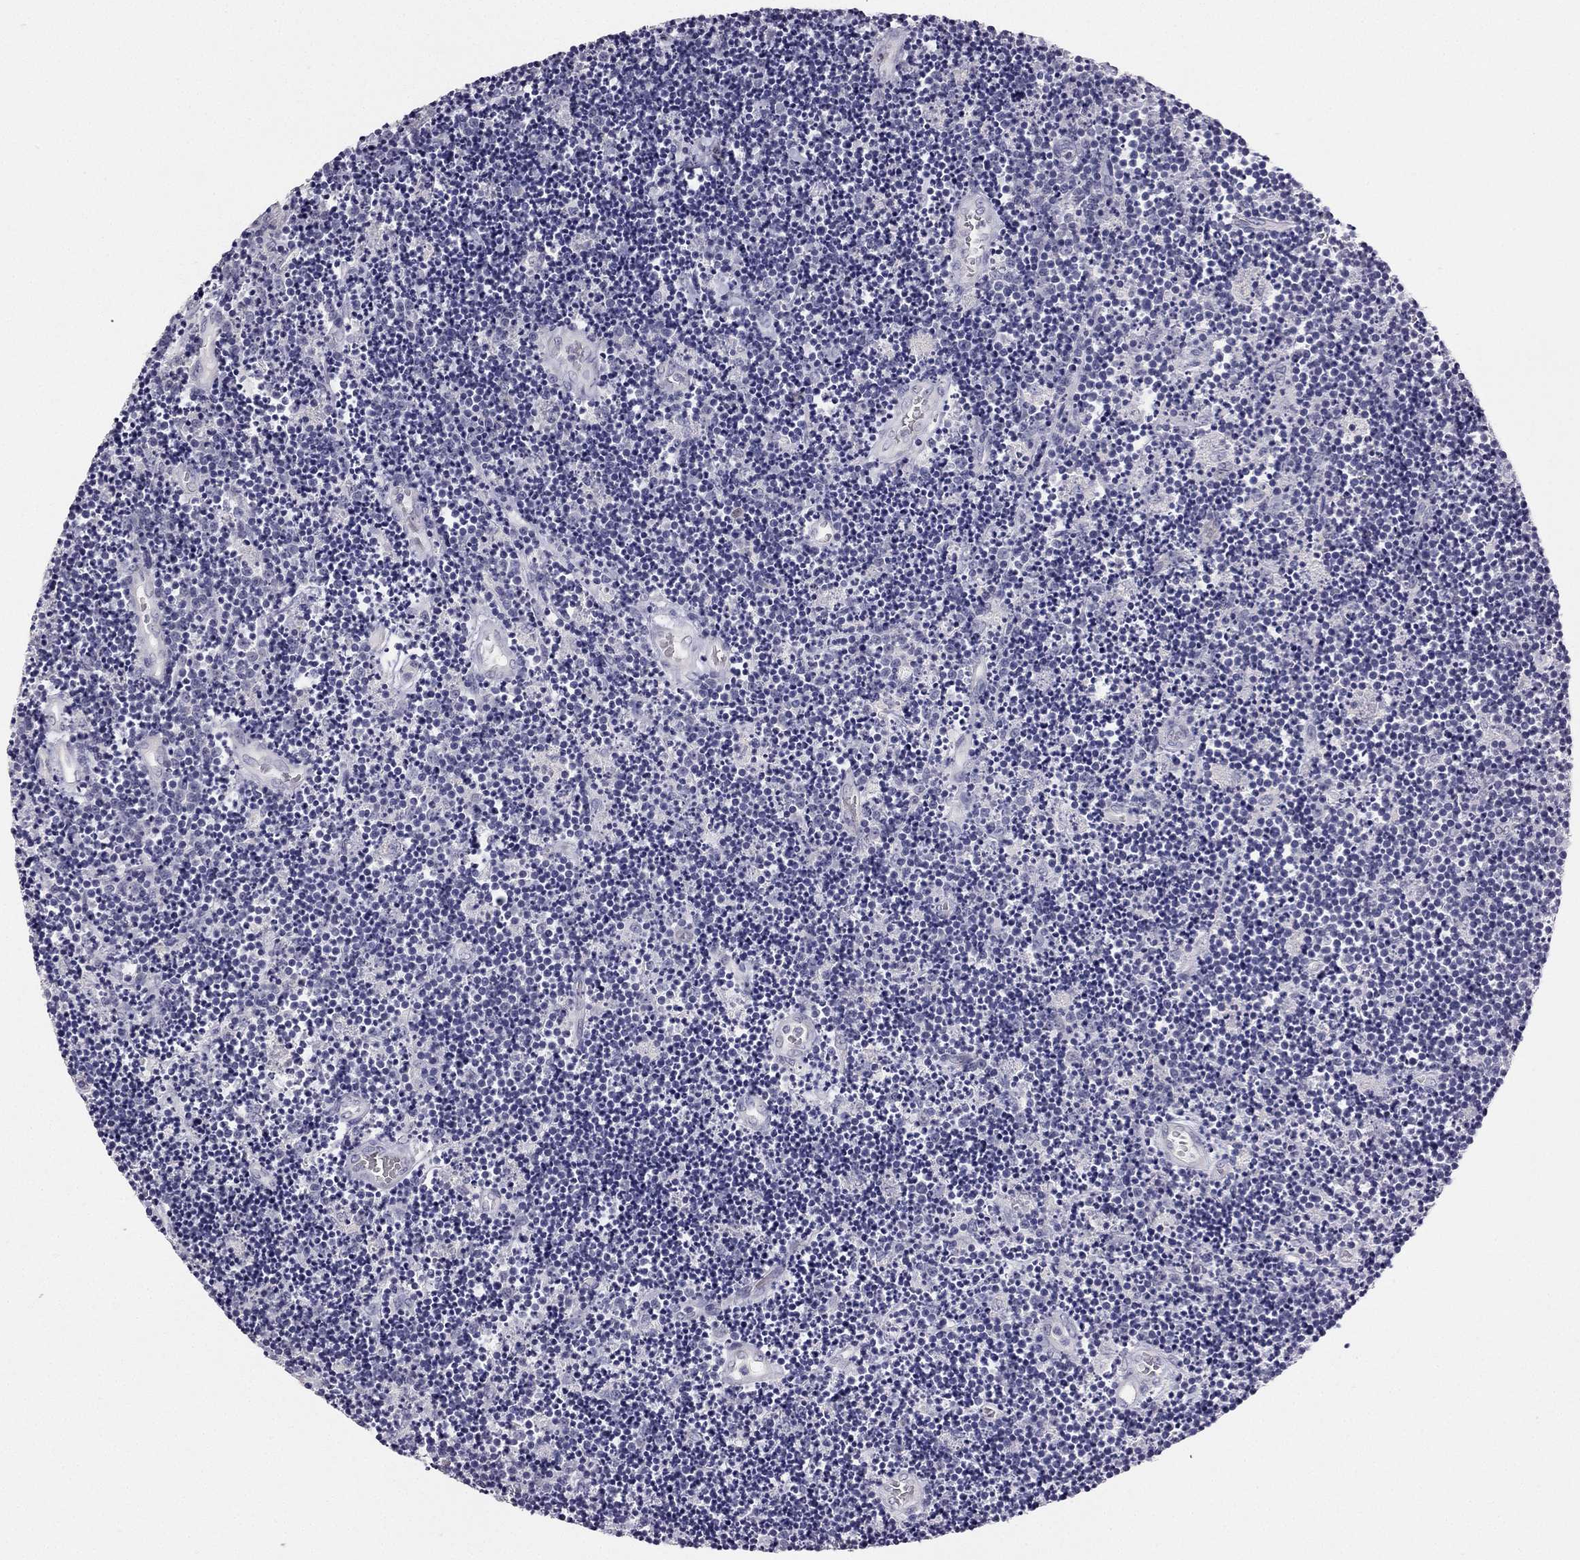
{"staining": {"intensity": "negative", "quantity": "none", "location": "none"}, "tissue": "lymphoma", "cell_type": "Tumor cells", "image_type": "cancer", "snomed": [{"axis": "morphology", "description": "Malignant lymphoma, non-Hodgkin's type, Low grade"}, {"axis": "topography", "description": "Brain"}], "caption": "Lymphoma was stained to show a protein in brown. There is no significant staining in tumor cells. The staining is performed using DAB brown chromogen with nuclei counter-stained in using hematoxylin.", "gene": "CALB2", "patient": {"sex": "female", "age": 66}}